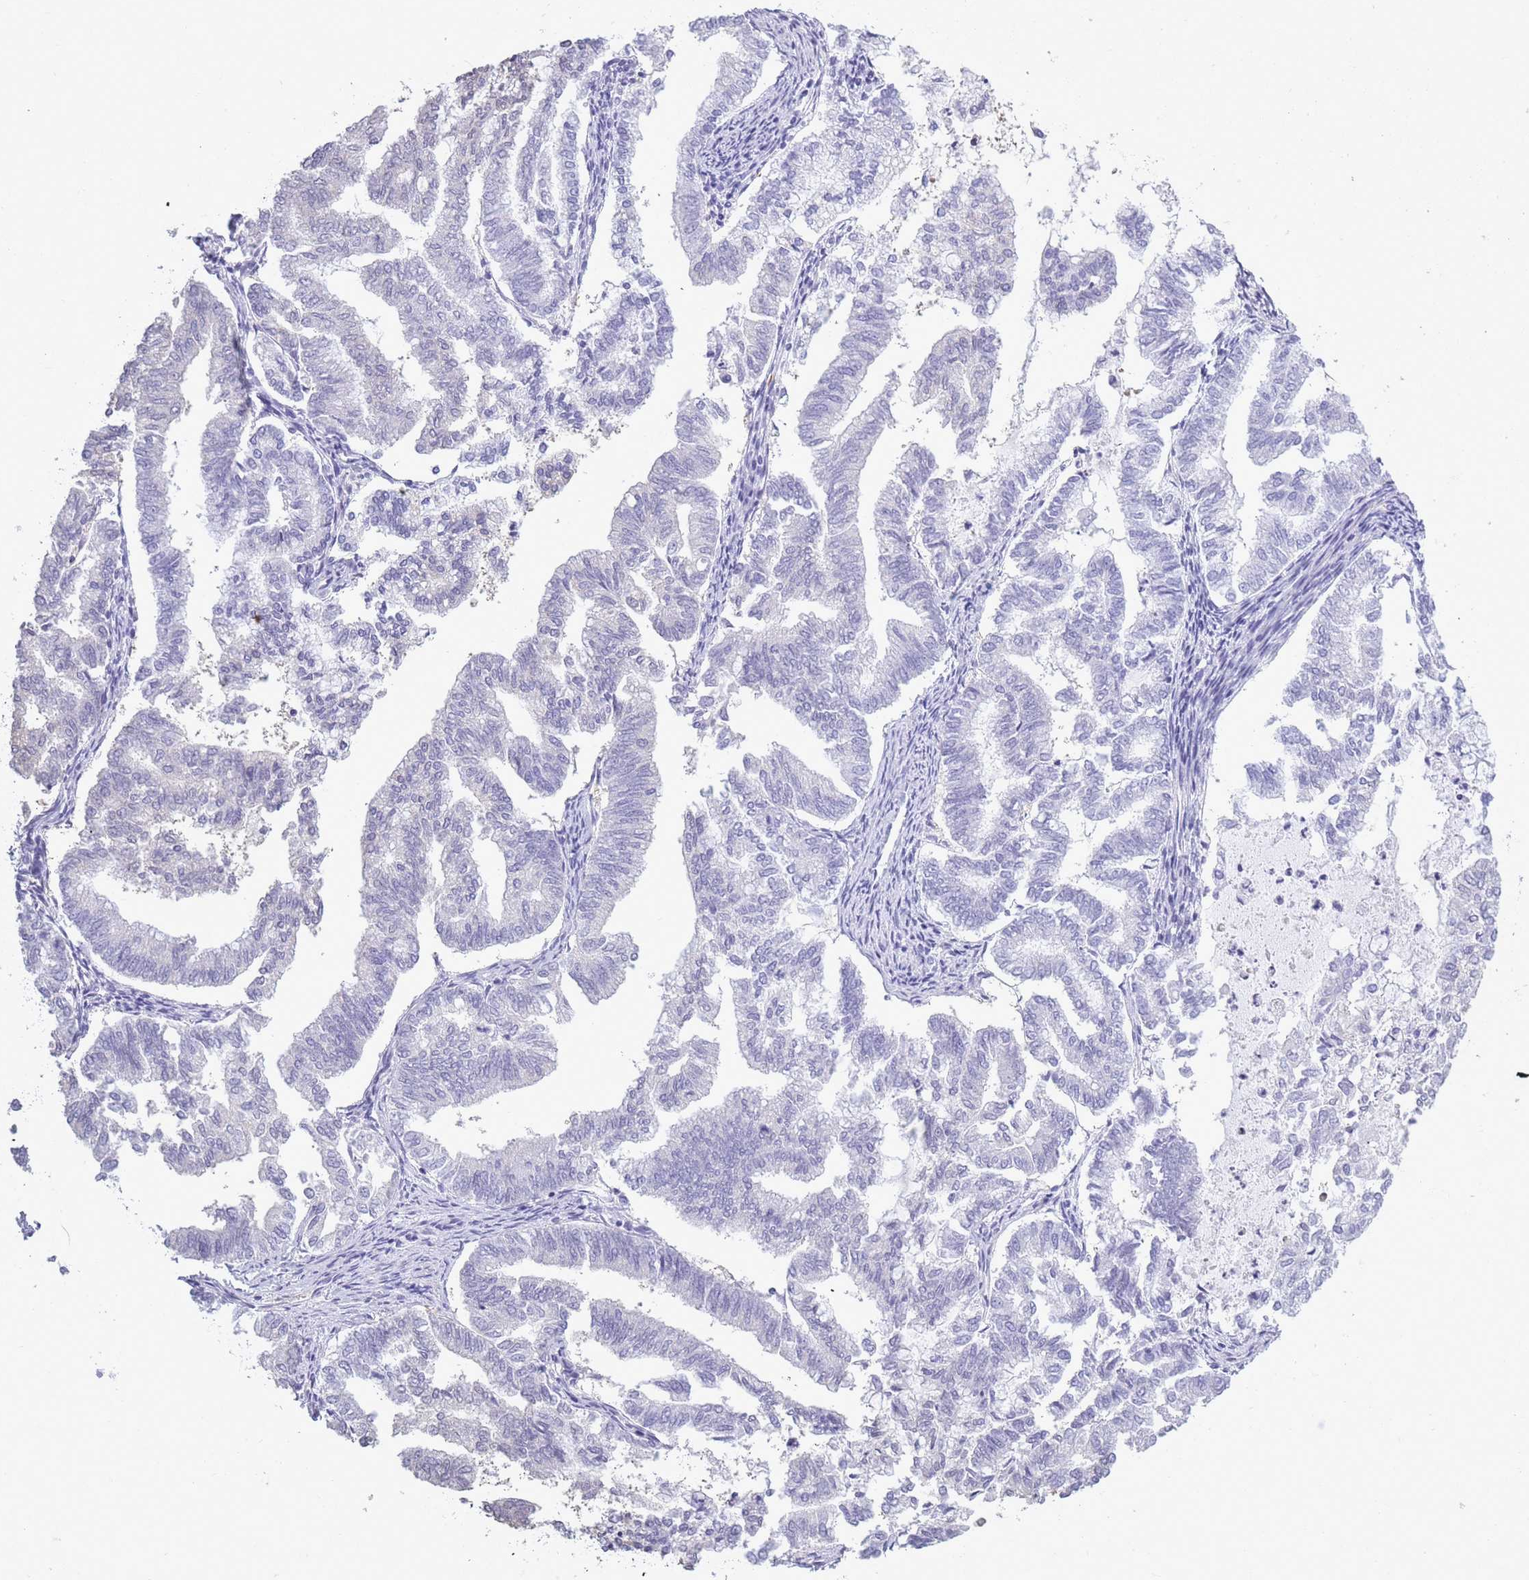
{"staining": {"intensity": "negative", "quantity": "none", "location": "none"}, "tissue": "endometrial cancer", "cell_type": "Tumor cells", "image_type": "cancer", "snomed": [{"axis": "morphology", "description": "Adenocarcinoma, NOS"}, {"axis": "topography", "description": "Endometrium"}], "caption": "Tumor cells are negative for brown protein staining in endometrial cancer (adenocarcinoma).", "gene": "OR7C1", "patient": {"sex": "female", "age": 79}}